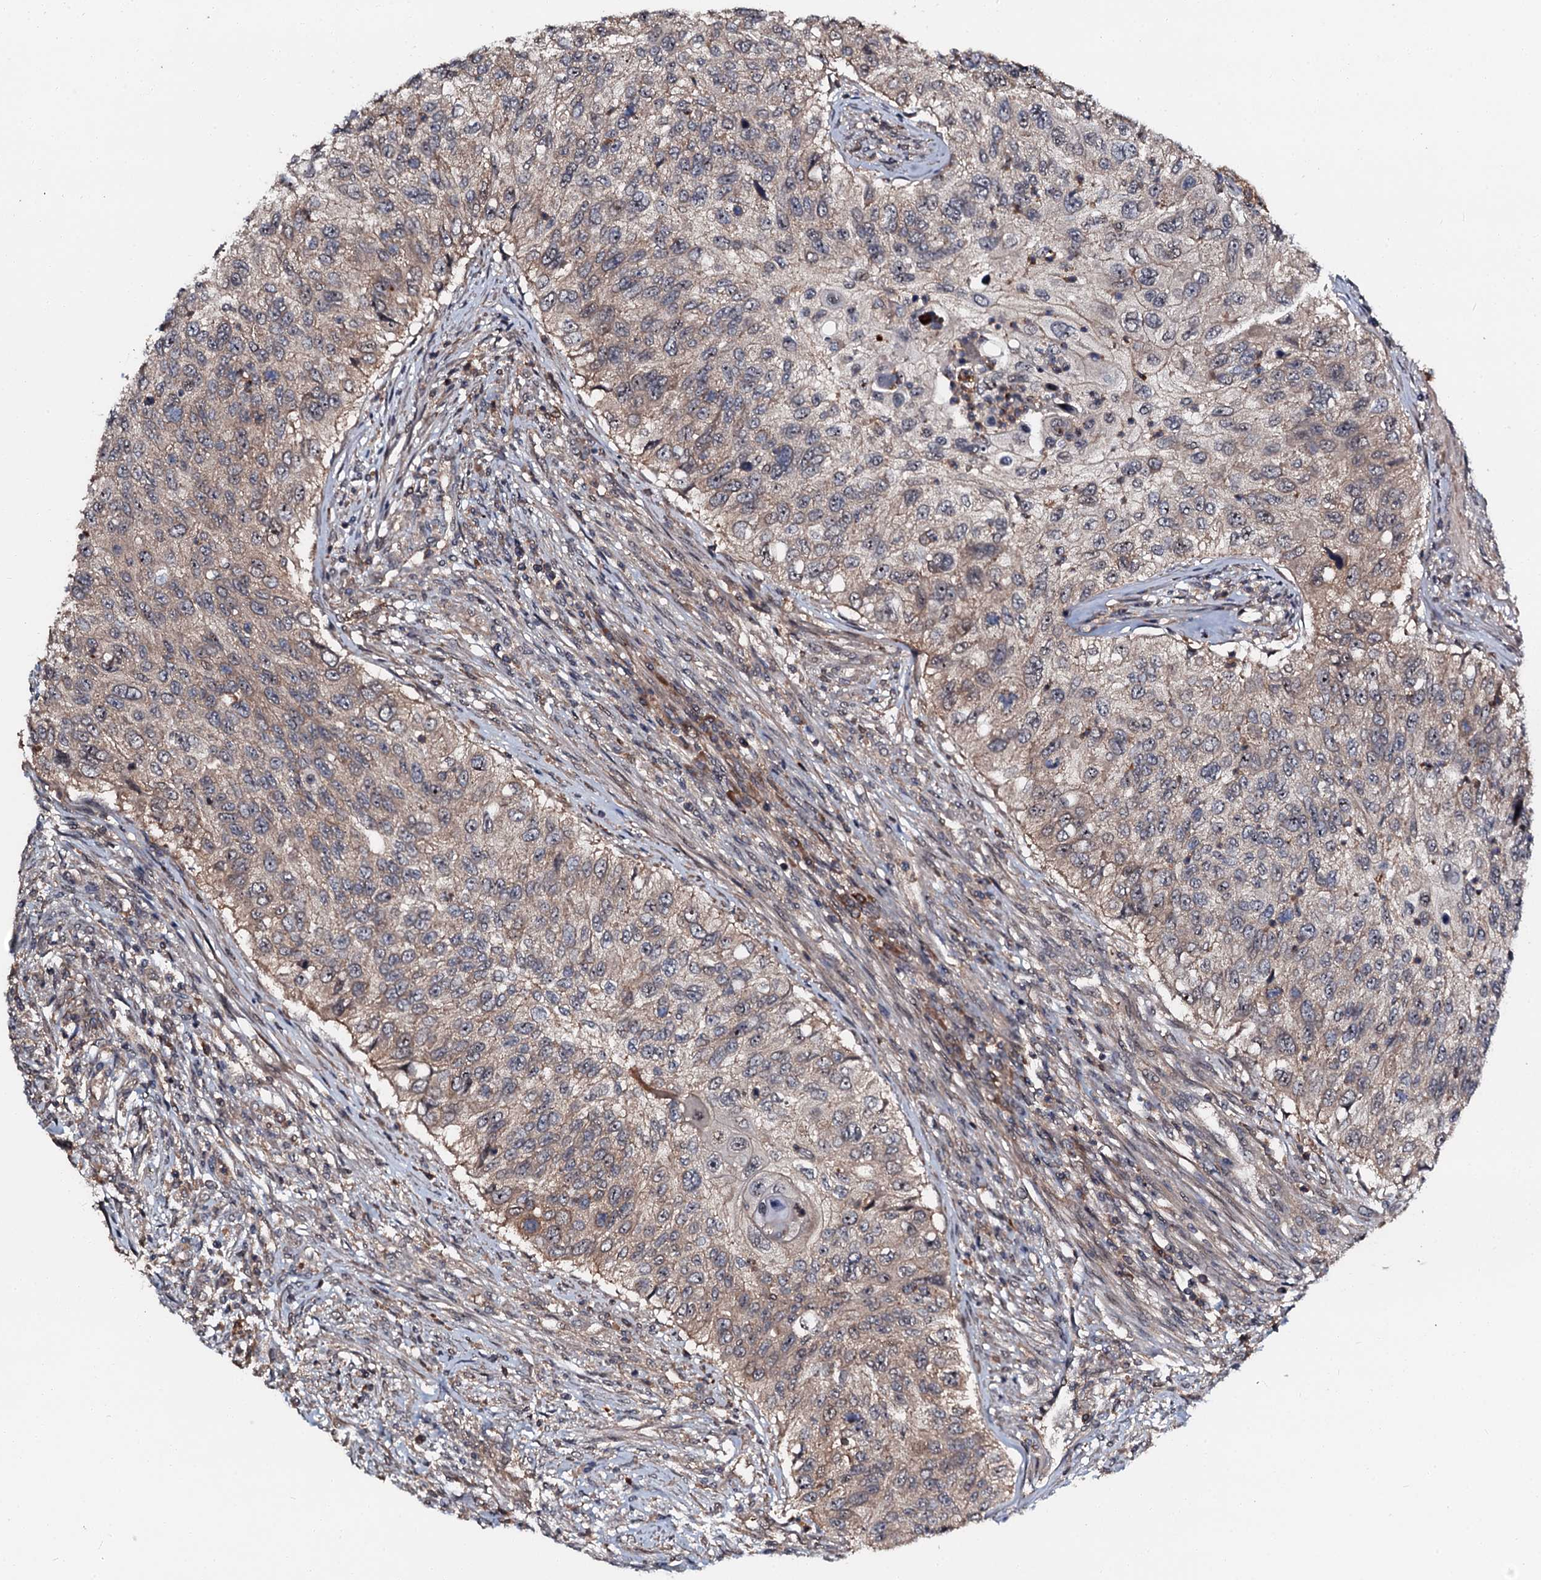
{"staining": {"intensity": "weak", "quantity": "25%-75%", "location": "cytoplasmic/membranous"}, "tissue": "urothelial cancer", "cell_type": "Tumor cells", "image_type": "cancer", "snomed": [{"axis": "morphology", "description": "Urothelial carcinoma, High grade"}, {"axis": "topography", "description": "Urinary bladder"}], "caption": "A high-resolution micrograph shows IHC staining of urothelial carcinoma (high-grade), which shows weak cytoplasmic/membranous positivity in approximately 25%-75% of tumor cells.", "gene": "N4BP1", "patient": {"sex": "female", "age": 60}}